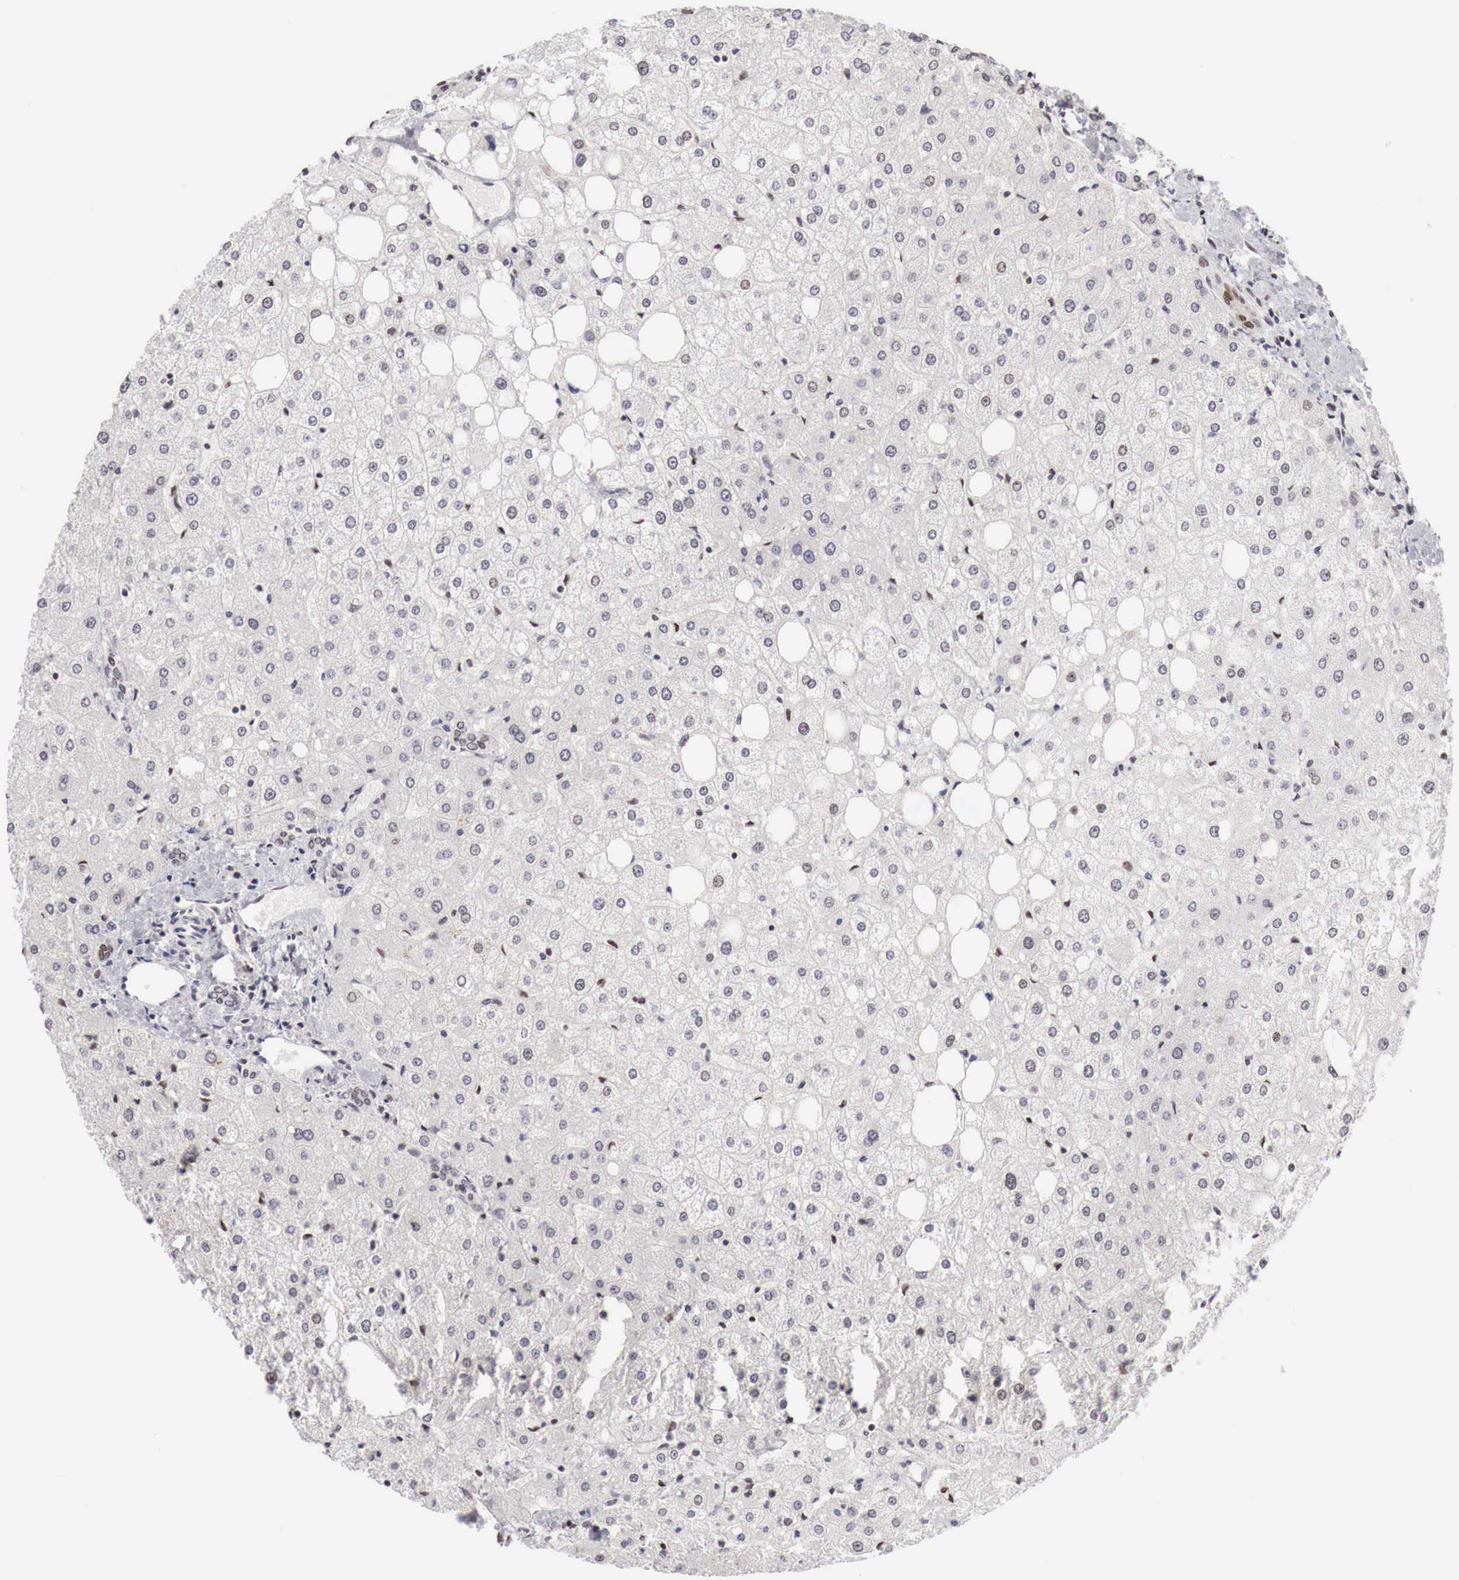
{"staining": {"intensity": "strong", "quantity": ">75%", "location": "nuclear"}, "tissue": "liver", "cell_type": "Cholangiocytes", "image_type": "normal", "snomed": [{"axis": "morphology", "description": "Normal tissue, NOS"}, {"axis": "topography", "description": "Liver"}], "caption": "Protein staining exhibits strong nuclear expression in approximately >75% of cholangiocytes in normal liver.", "gene": "PHF14", "patient": {"sex": "male", "age": 35}}